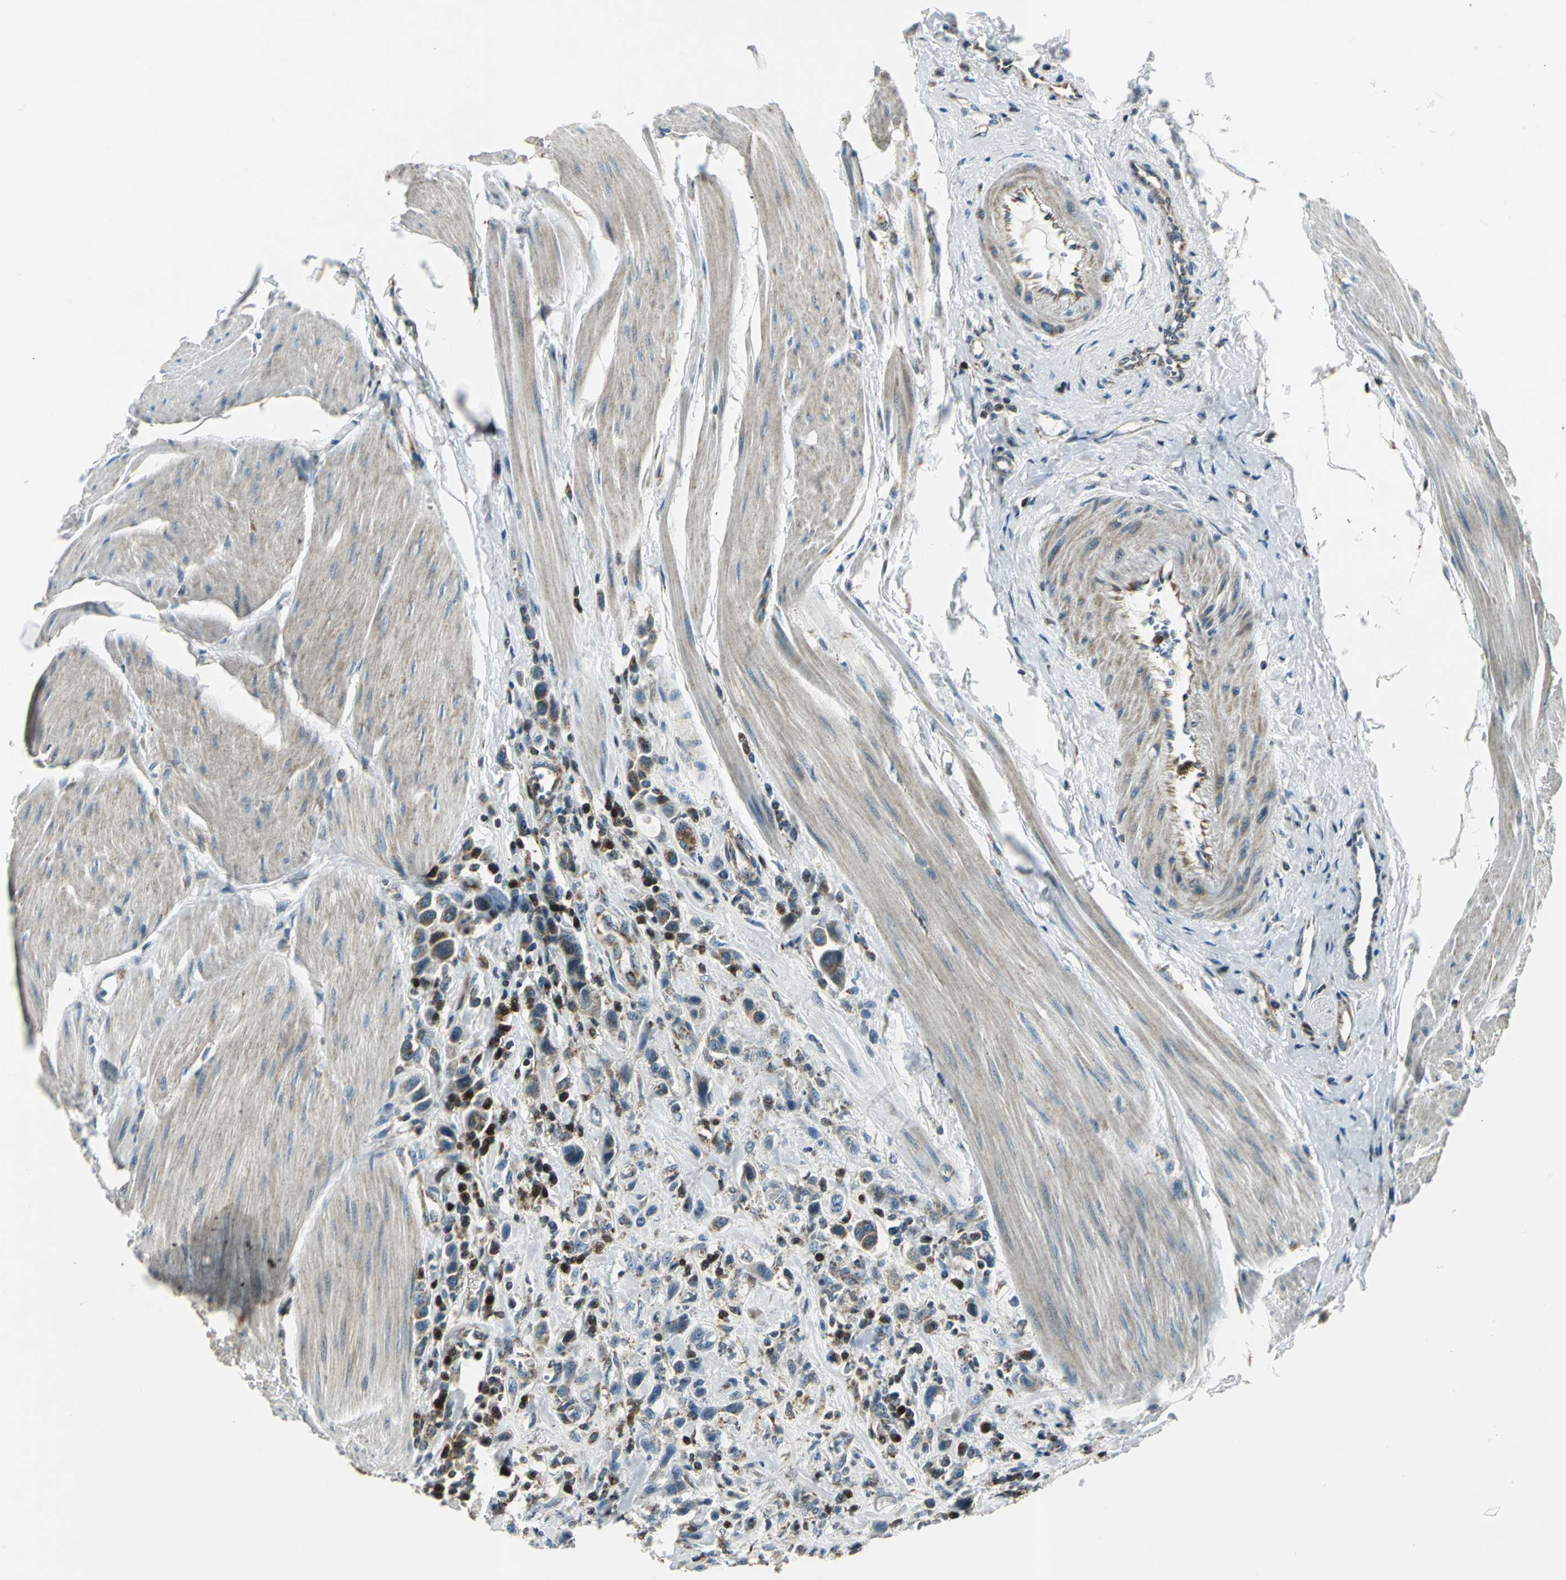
{"staining": {"intensity": "moderate", "quantity": "25%-75%", "location": "cytoplasmic/membranous"}, "tissue": "urothelial cancer", "cell_type": "Tumor cells", "image_type": "cancer", "snomed": [{"axis": "morphology", "description": "Urothelial carcinoma, High grade"}, {"axis": "topography", "description": "Urinary bladder"}], "caption": "Urothelial cancer stained for a protein (brown) demonstrates moderate cytoplasmic/membranous positive positivity in approximately 25%-75% of tumor cells.", "gene": "USP40", "patient": {"sex": "male", "age": 50}}